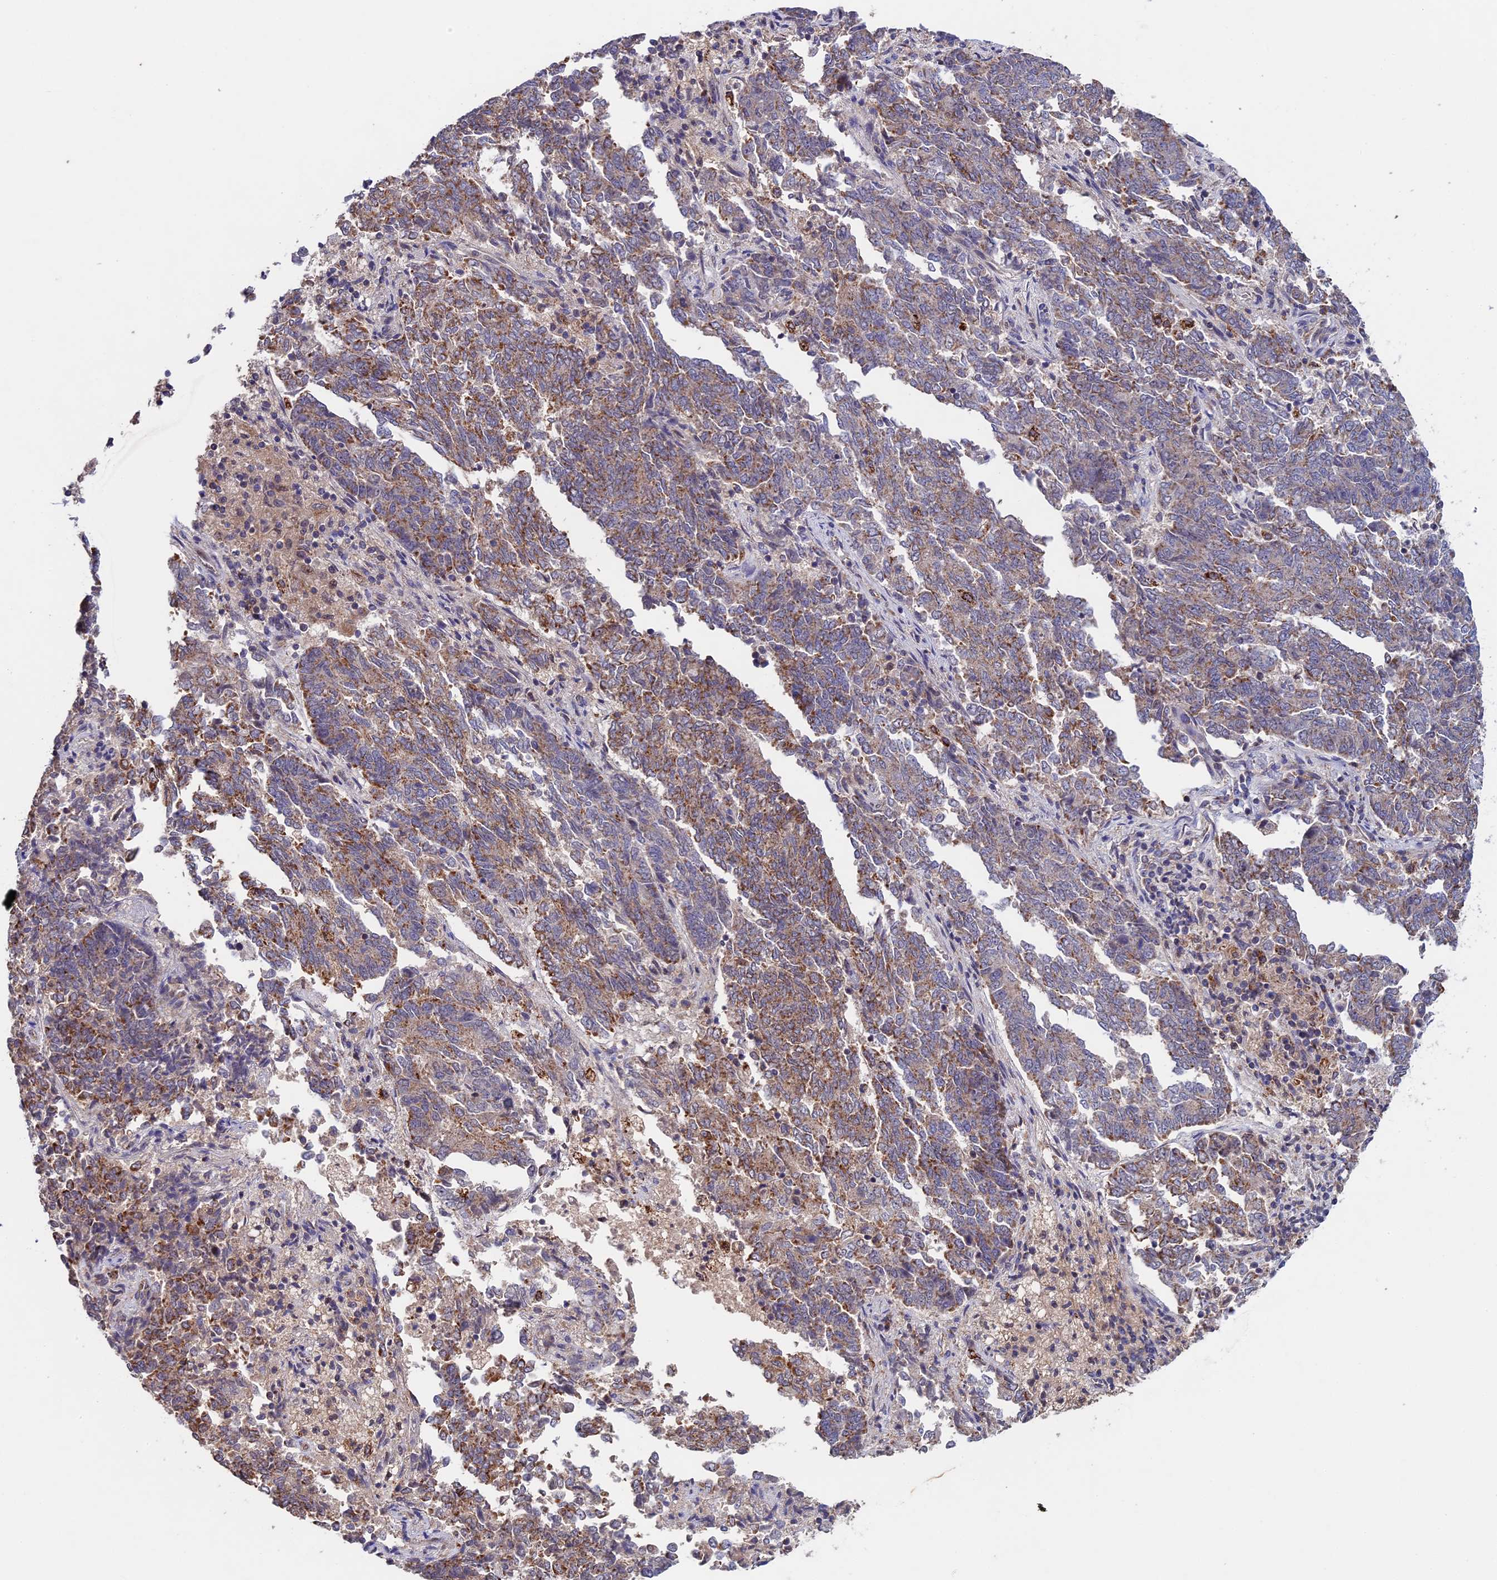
{"staining": {"intensity": "moderate", "quantity": "25%-75%", "location": "cytoplasmic/membranous"}, "tissue": "endometrial cancer", "cell_type": "Tumor cells", "image_type": "cancer", "snomed": [{"axis": "morphology", "description": "Adenocarcinoma, NOS"}, {"axis": "topography", "description": "Endometrium"}], "caption": "IHC of human endometrial adenocarcinoma displays medium levels of moderate cytoplasmic/membranous positivity in about 25%-75% of tumor cells.", "gene": "RNF17", "patient": {"sex": "female", "age": 80}}